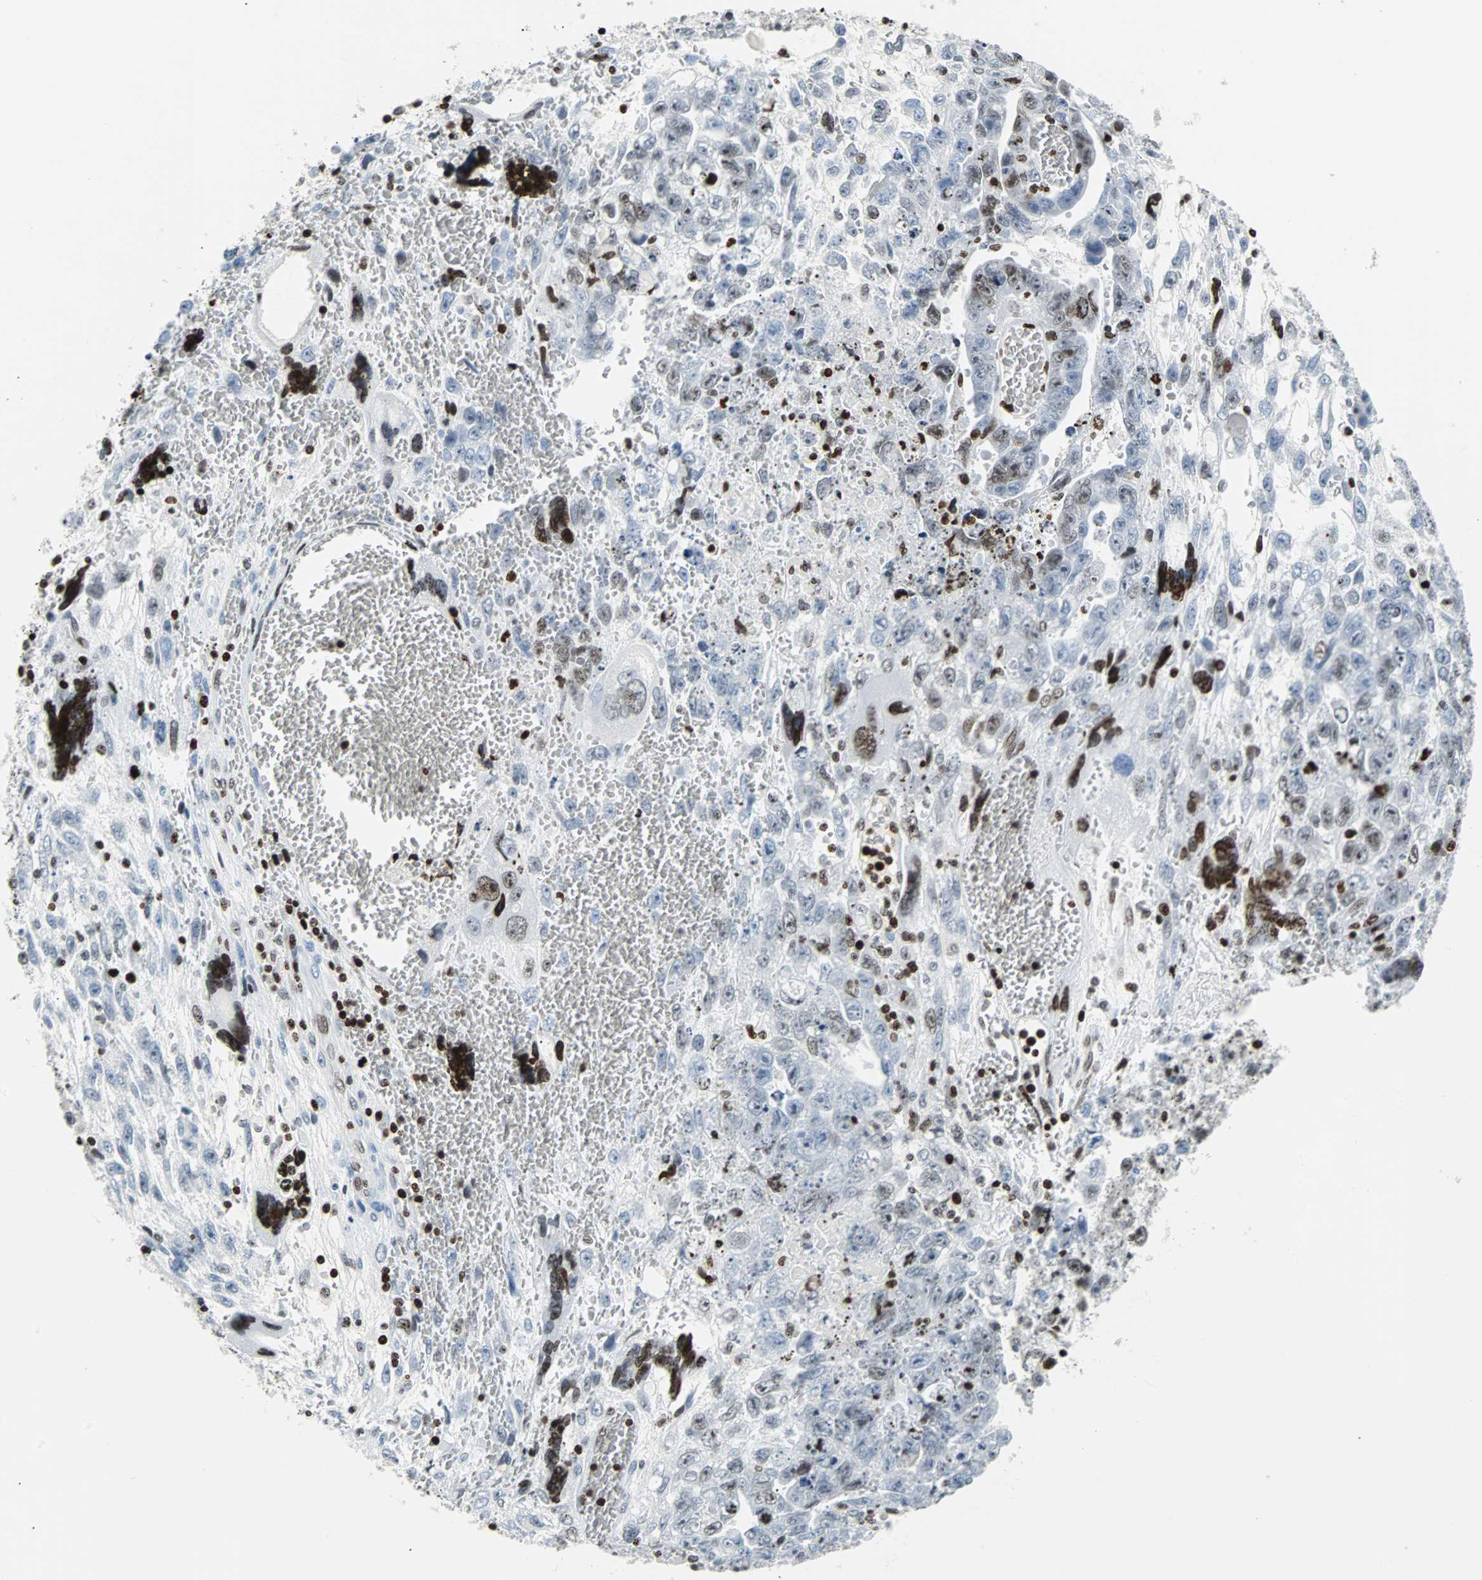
{"staining": {"intensity": "moderate", "quantity": "<25%", "location": "nuclear"}, "tissue": "testis cancer", "cell_type": "Tumor cells", "image_type": "cancer", "snomed": [{"axis": "morphology", "description": "Carcinoma, Embryonal, NOS"}, {"axis": "topography", "description": "Testis"}], "caption": "Tumor cells demonstrate low levels of moderate nuclear staining in about <25% of cells in human testis cancer. (Brightfield microscopy of DAB IHC at high magnification).", "gene": "ZNF131", "patient": {"sex": "male", "age": 28}}